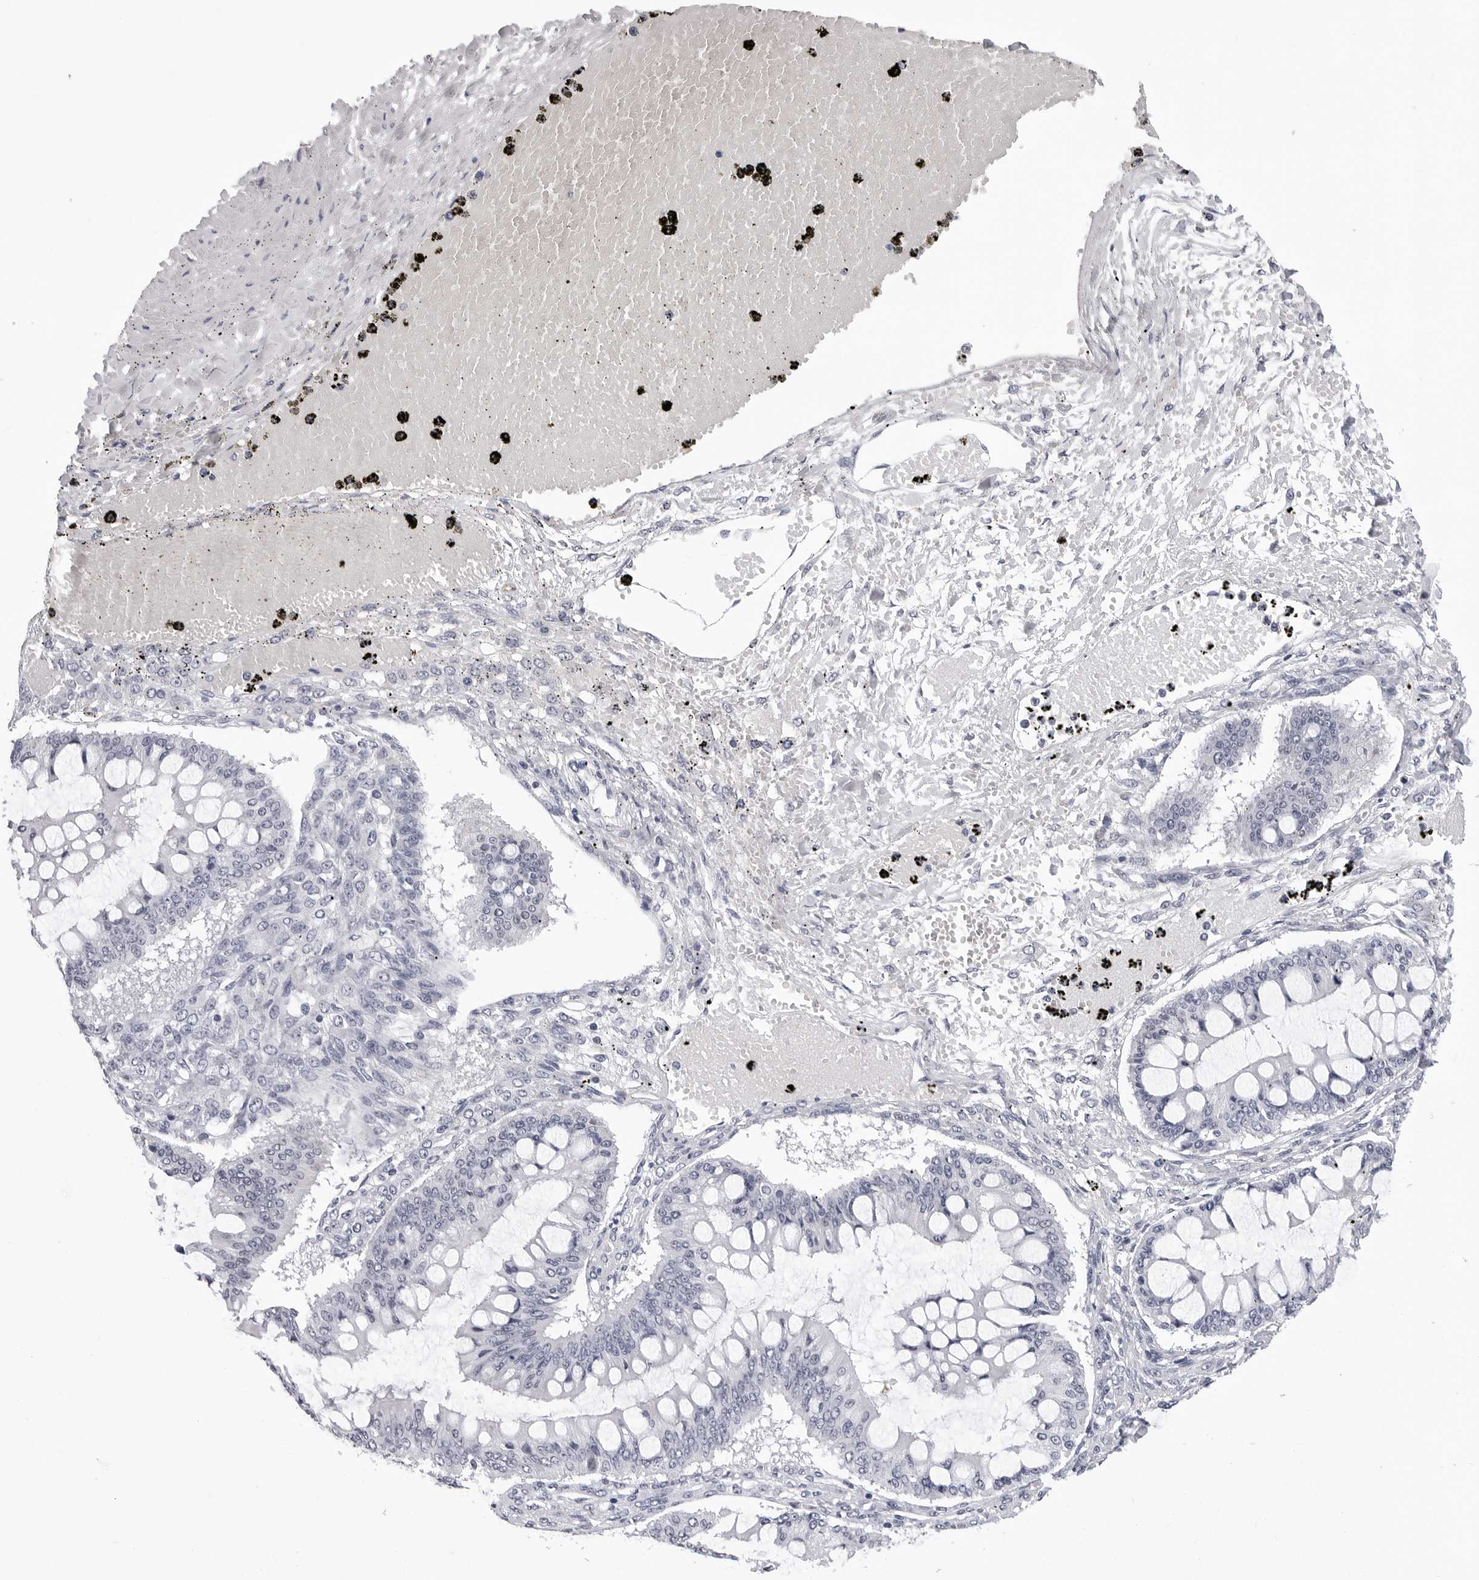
{"staining": {"intensity": "negative", "quantity": "none", "location": "none"}, "tissue": "ovarian cancer", "cell_type": "Tumor cells", "image_type": "cancer", "snomed": [{"axis": "morphology", "description": "Cystadenocarcinoma, mucinous, NOS"}, {"axis": "topography", "description": "Ovary"}], "caption": "Immunohistochemistry (IHC) of ovarian mucinous cystadenocarcinoma reveals no staining in tumor cells. Brightfield microscopy of IHC stained with DAB (brown) and hematoxylin (blue), captured at high magnification.", "gene": "GNL2", "patient": {"sex": "female", "age": 73}}